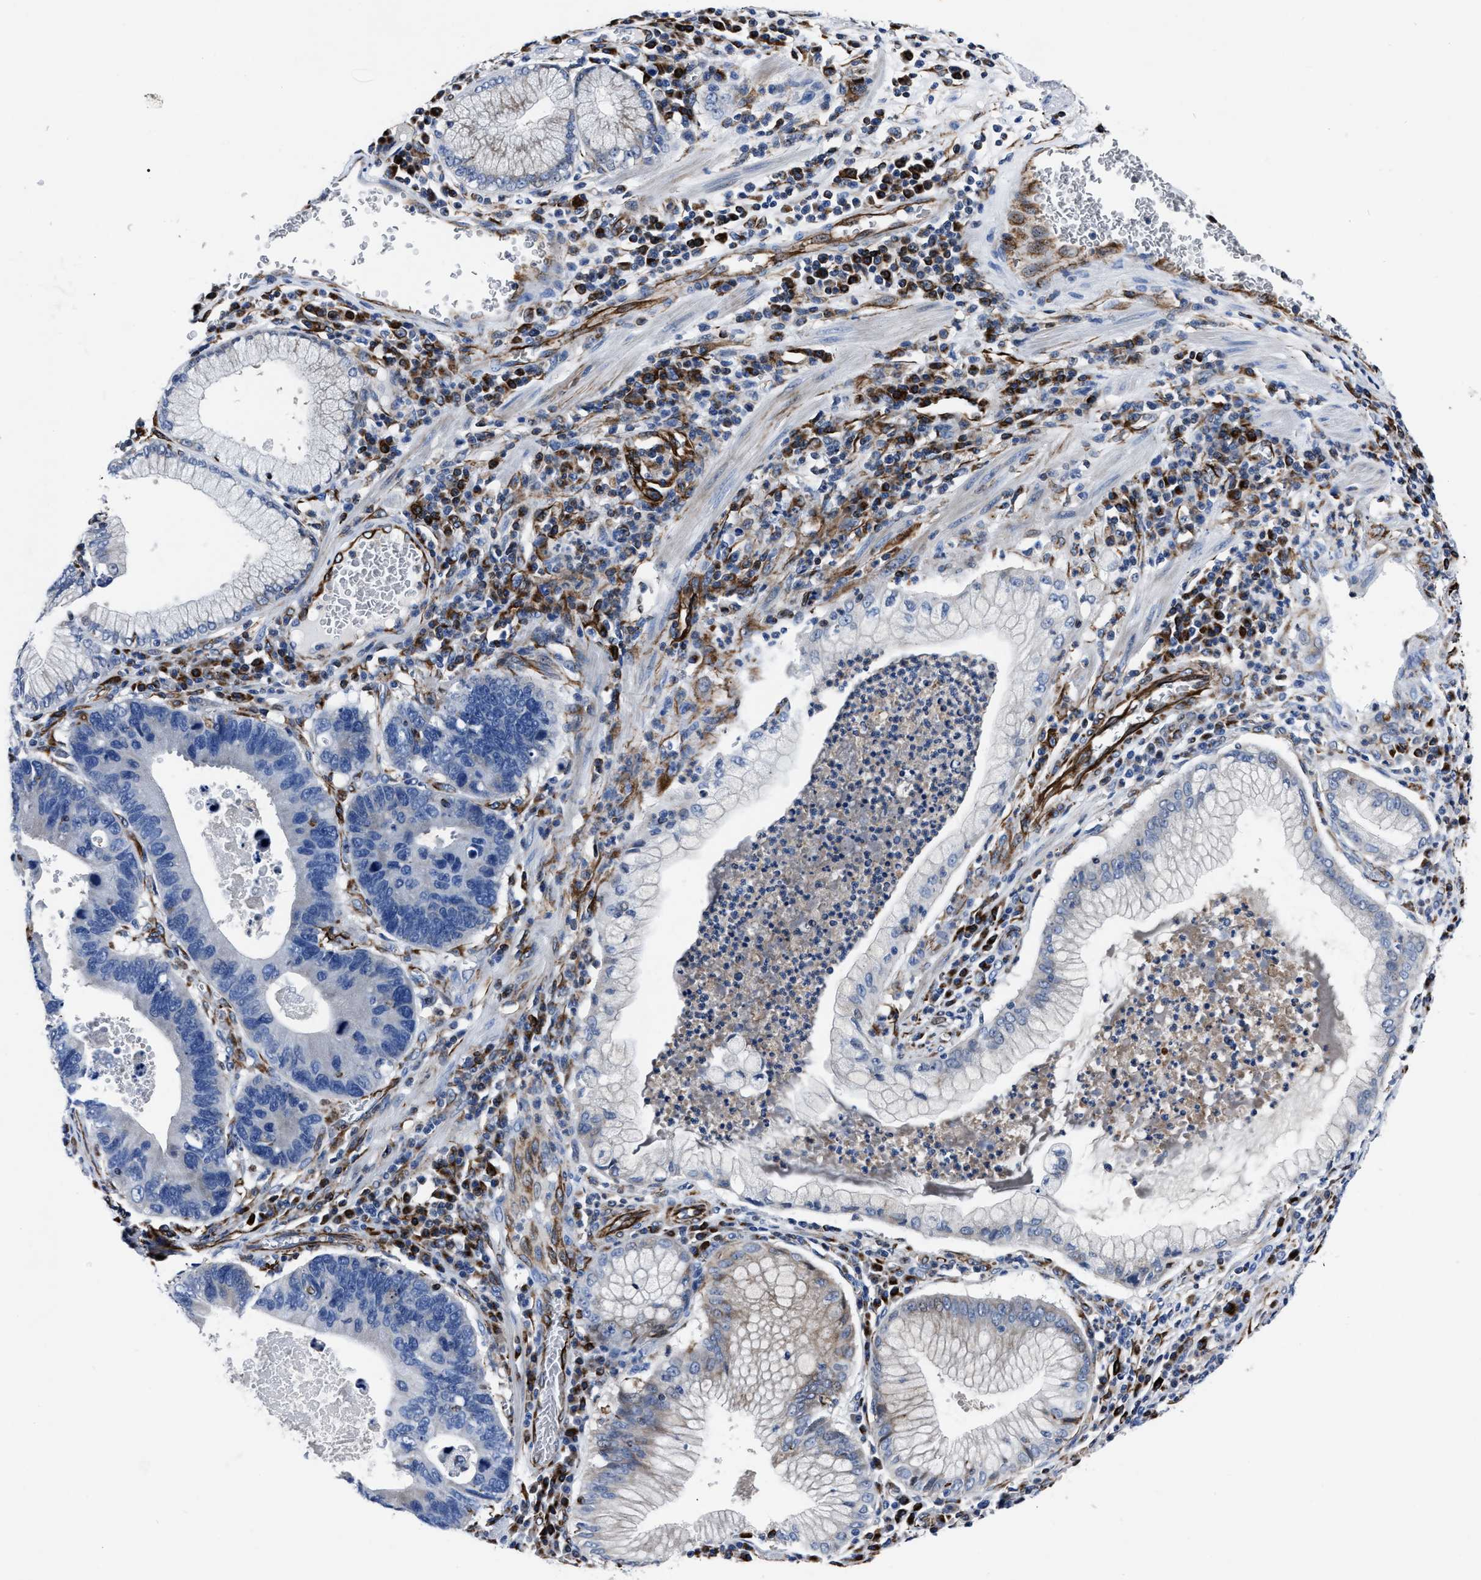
{"staining": {"intensity": "negative", "quantity": "none", "location": "none"}, "tissue": "stomach cancer", "cell_type": "Tumor cells", "image_type": "cancer", "snomed": [{"axis": "morphology", "description": "Adenocarcinoma, NOS"}, {"axis": "topography", "description": "Stomach"}], "caption": "Immunohistochemical staining of human stomach cancer (adenocarcinoma) shows no significant positivity in tumor cells.", "gene": "OR10G3", "patient": {"sex": "male", "age": 59}}